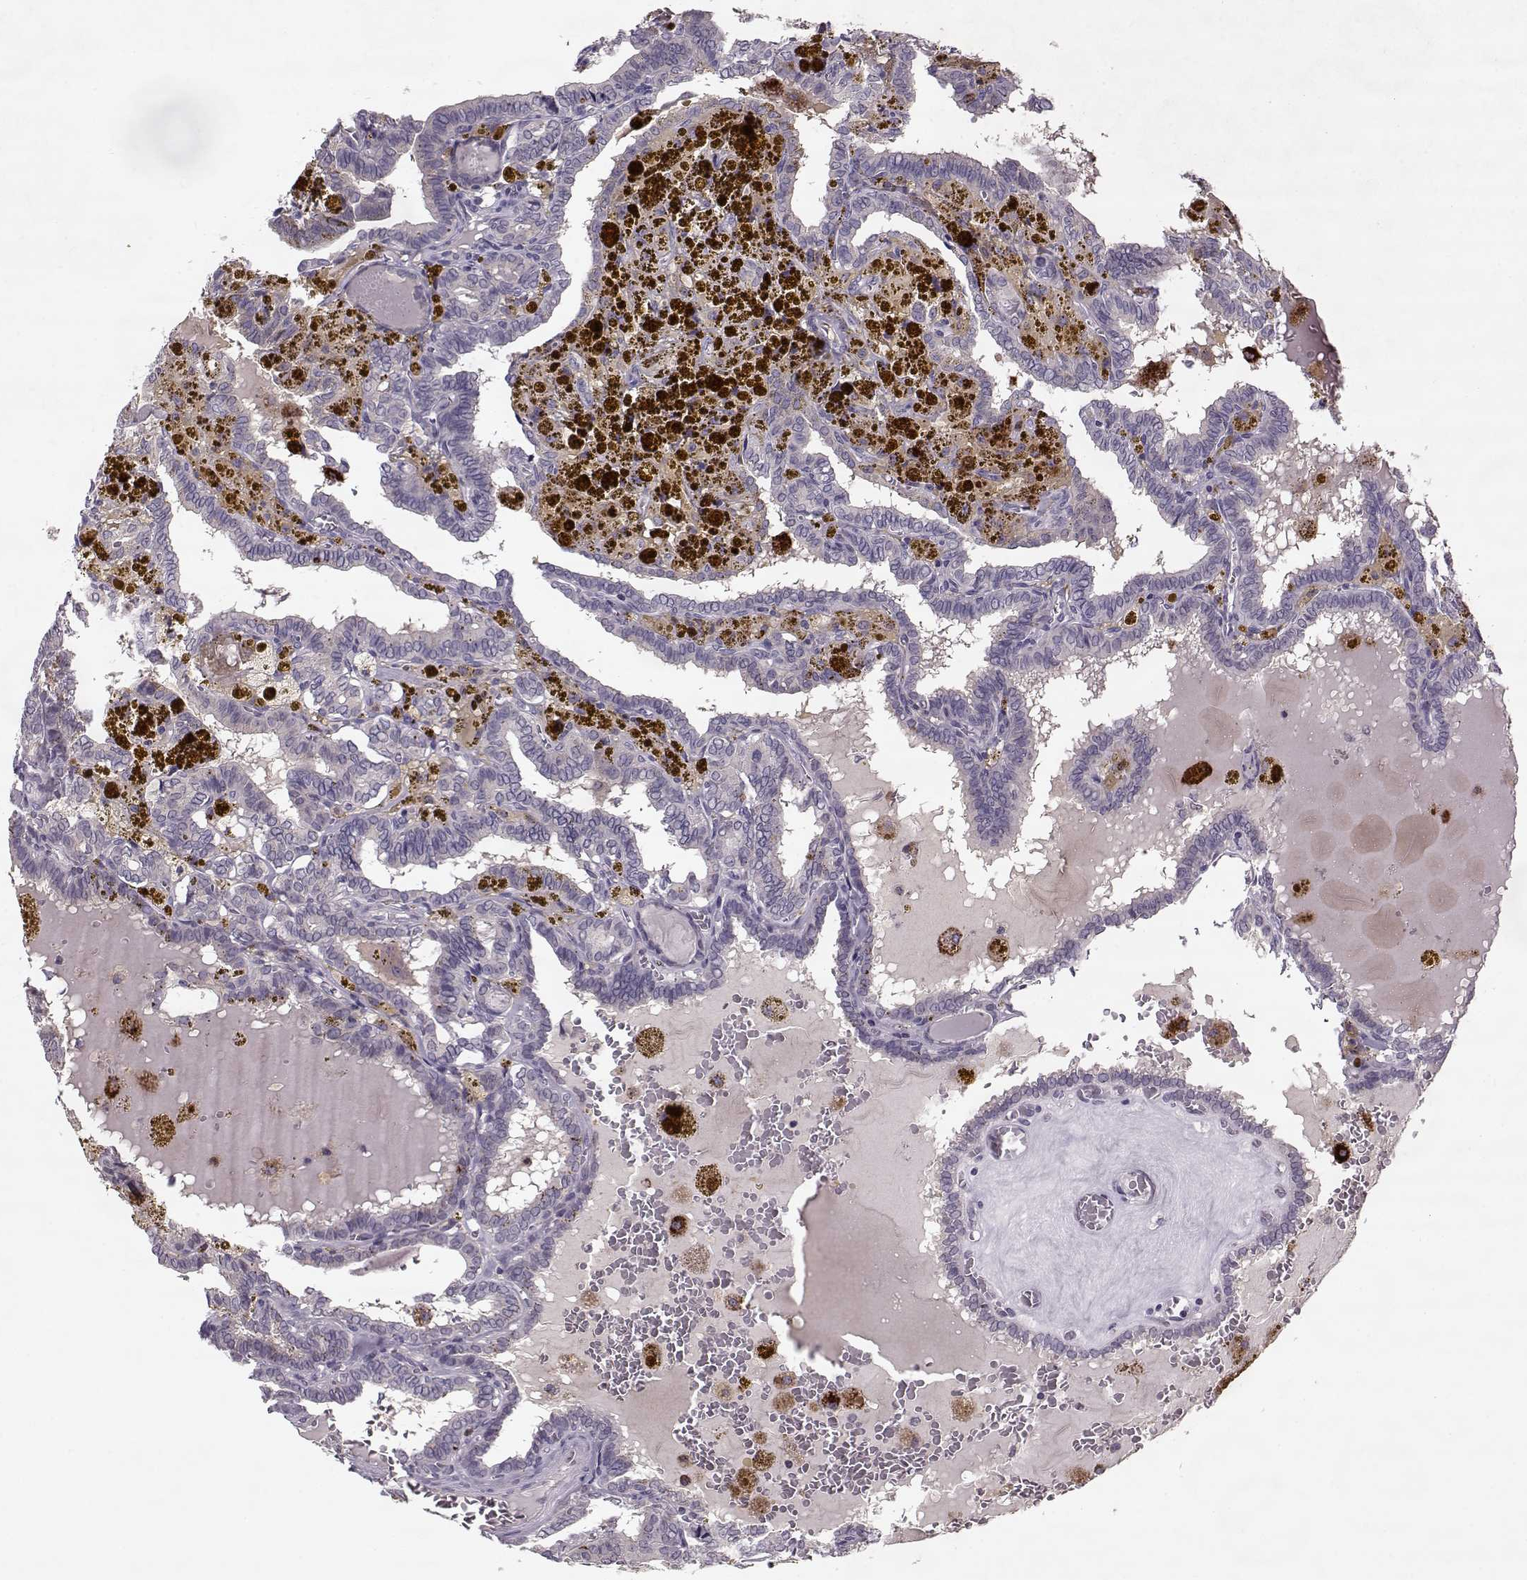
{"staining": {"intensity": "negative", "quantity": "none", "location": "none"}, "tissue": "thyroid cancer", "cell_type": "Tumor cells", "image_type": "cancer", "snomed": [{"axis": "morphology", "description": "Papillary adenocarcinoma, NOS"}, {"axis": "topography", "description": "Thyroid gland"}], "caption": "IHC micrograph of neoplastic tissue: thyroid papillary adenocarcinoma stained with DAB (3,3'-diaminobenzidine) exhibits no significant protein positivity in tumor cells. (Brightfield microscopy of DAB immunohistochemistry at high magnification).", "gene": "ACOT11", "patient": {"sex": "female", "age": 39}}